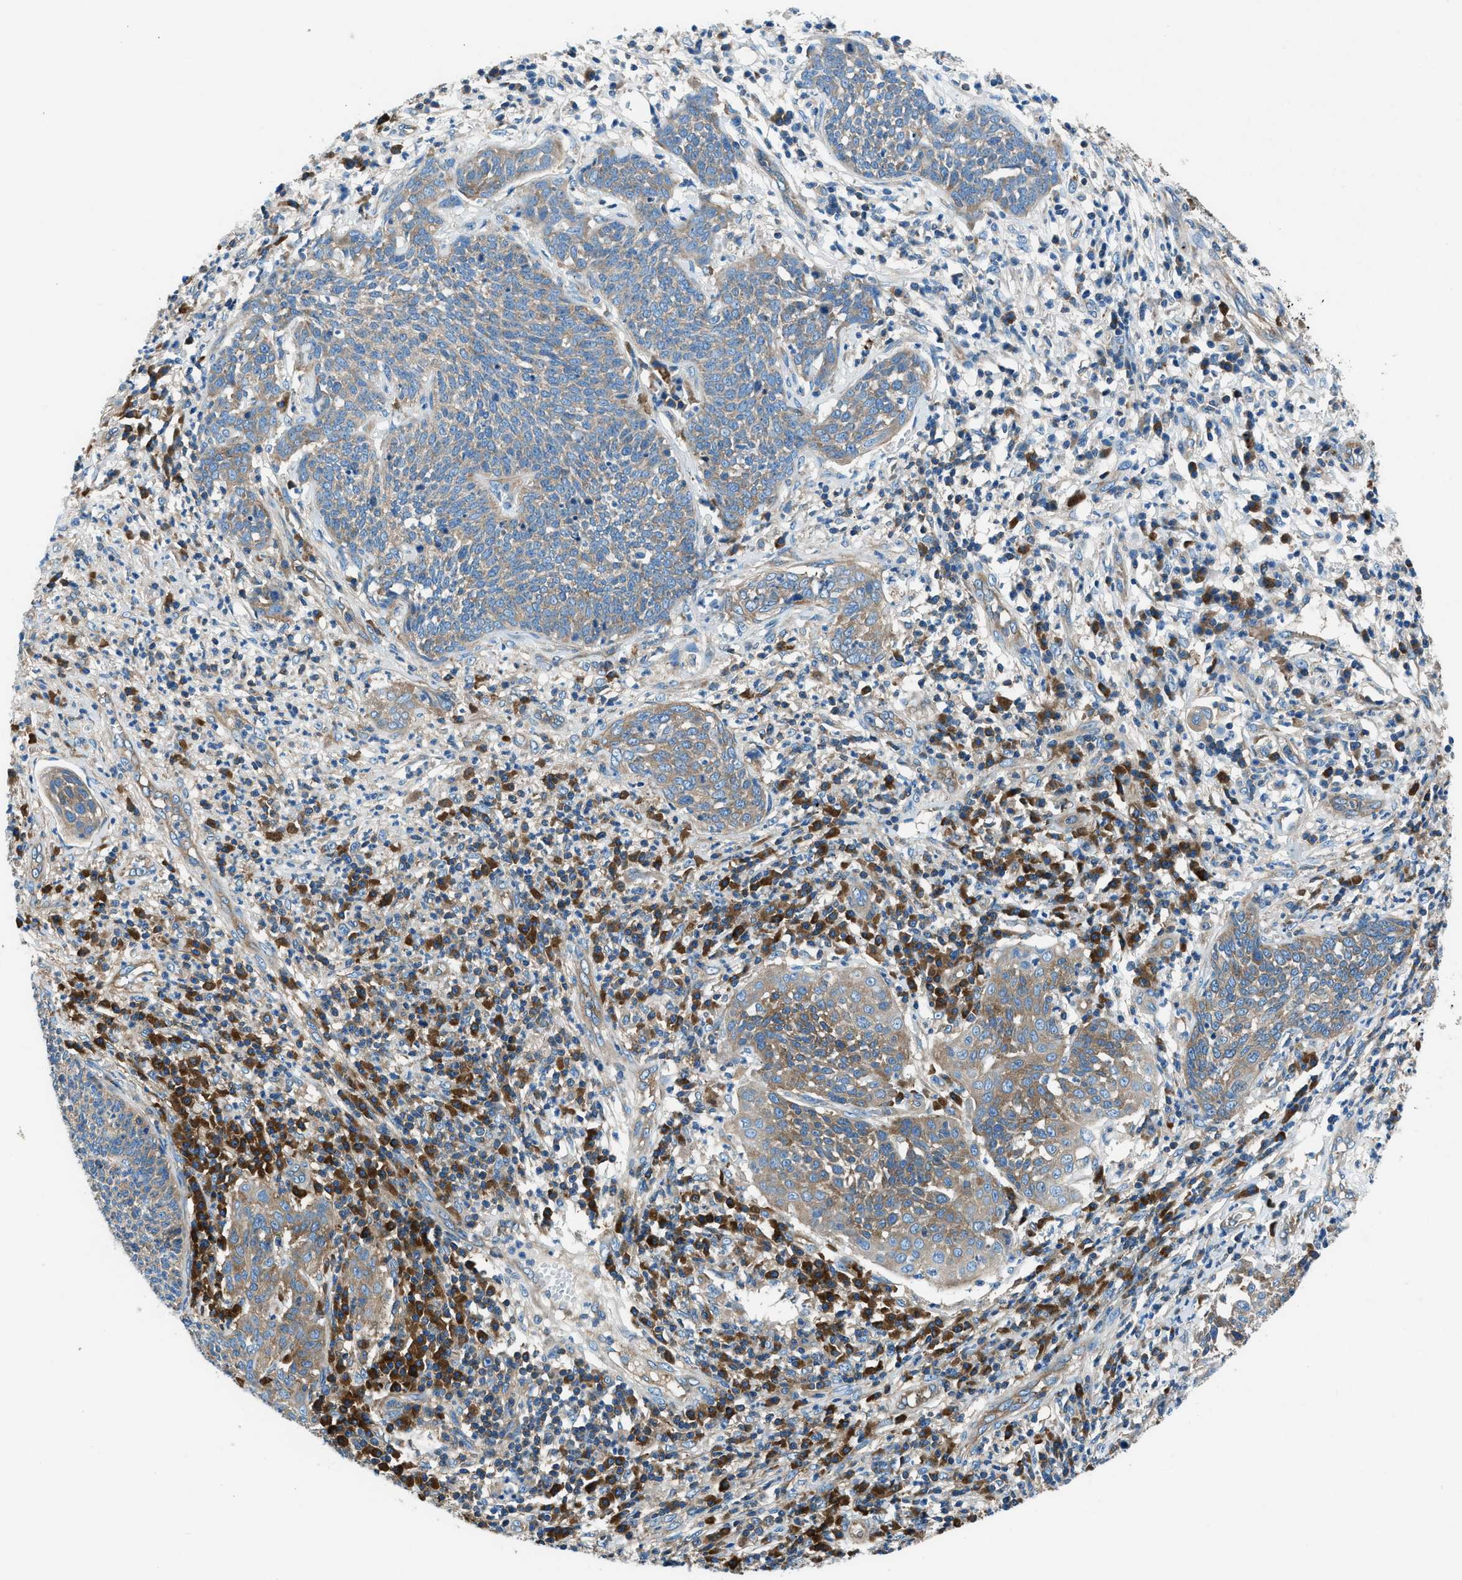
{"staining": {"intensity": "moderate", "quantity": "25%-75%", "location": "cytoplasmic/membranous"}, "tissue": "cervical cancer", "cell_type": "Tumor cells", "image_type": "cancer", "snomed": [{"axis": "morphology", "description": "Squamous cell carcinoma, NOS"}, {"axis": "topography", "description": "Cervix"}], "caption": "Immunohistochemical staining of human cervical cancer exhibits medium levels of moderate cytoplasmic/membranous positivity in approximately 25%-75% of tumor cells.", "gene": "SARS1", "patient": {"sex": "female", "age": 34}}